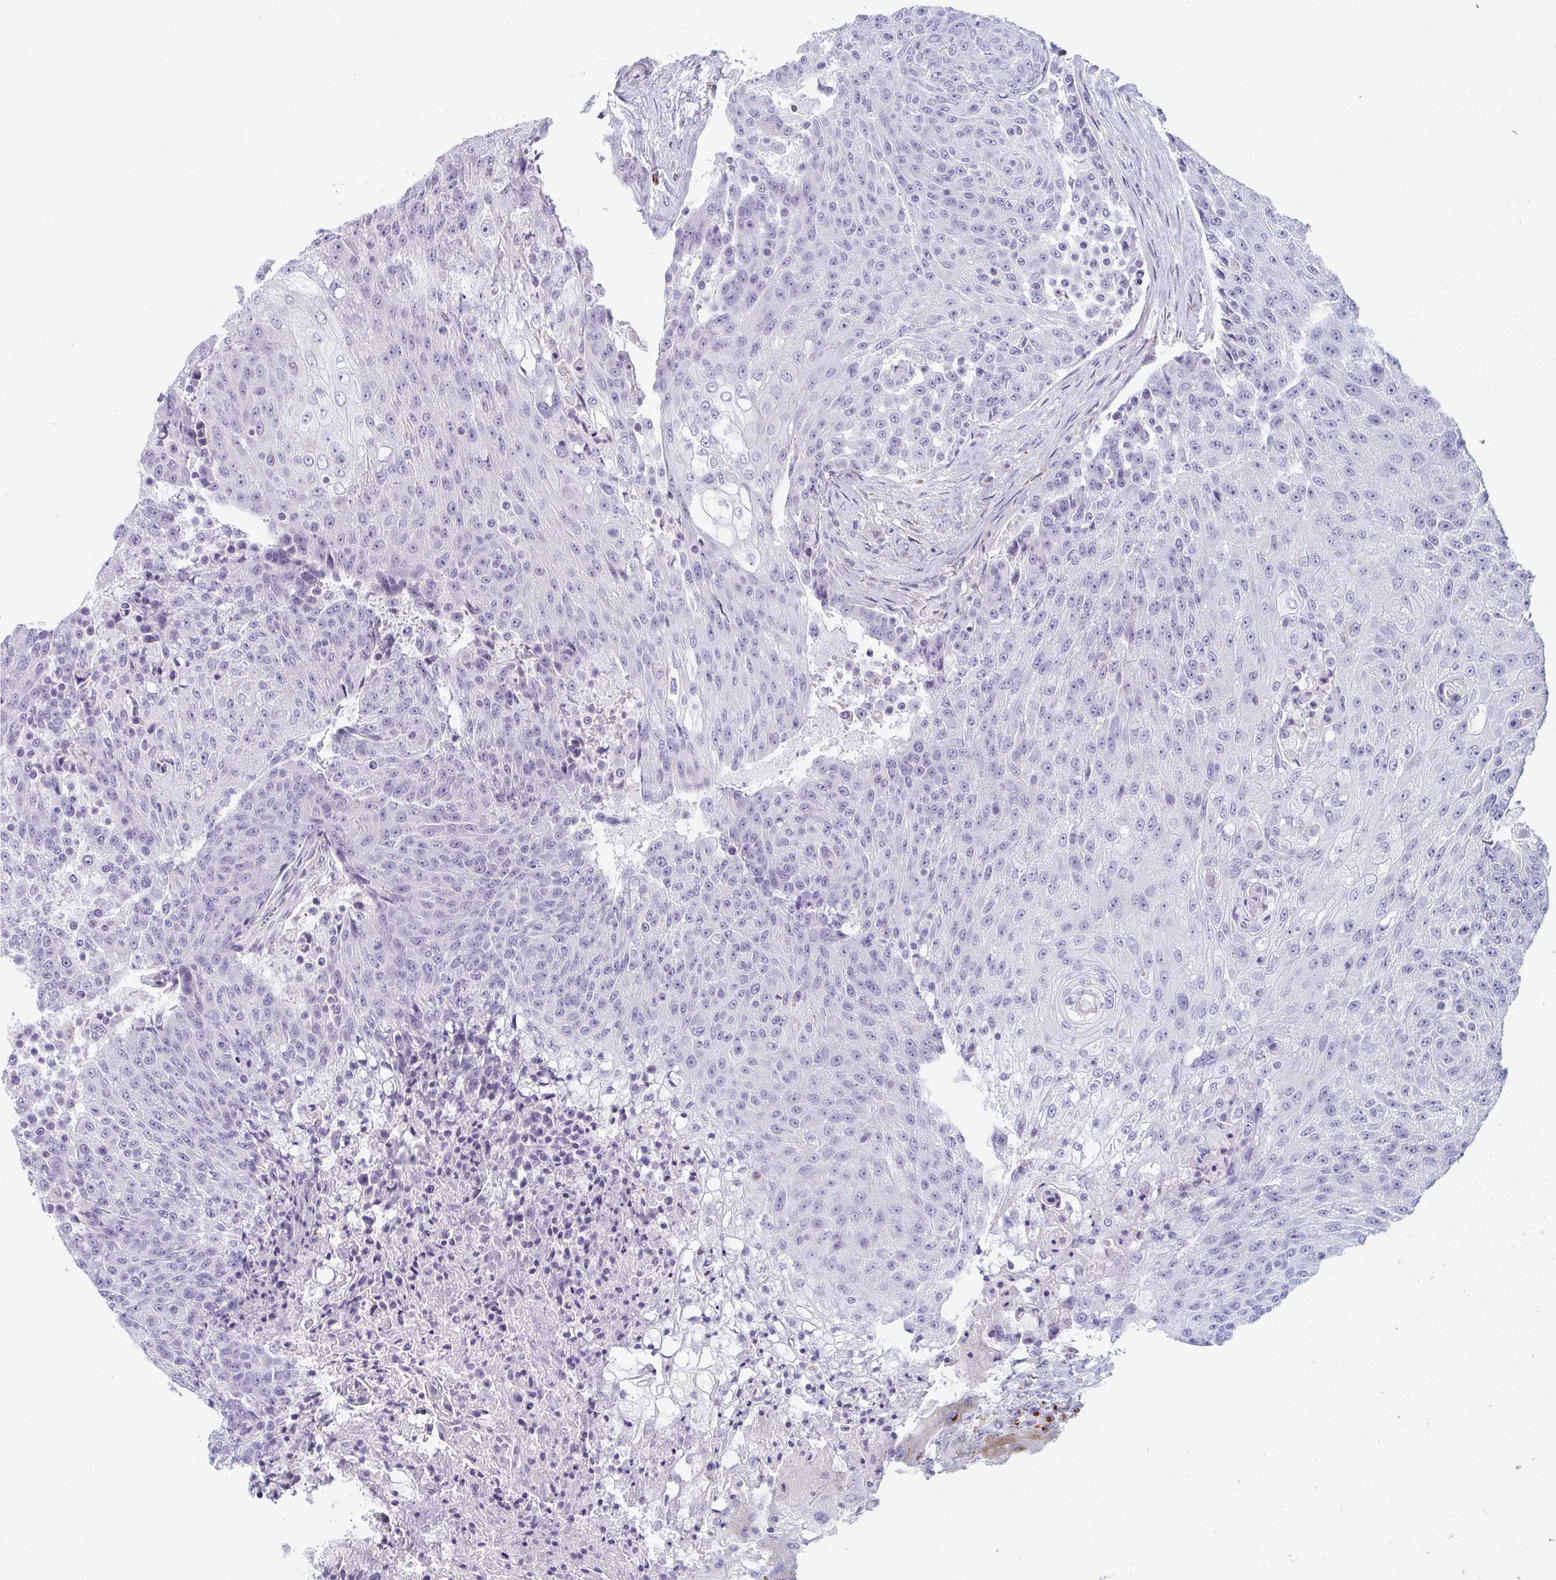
{"staining": {"intensity": "negative", "quantity": "none", "location": "none"}, "tissue": "urothelial cancer", "cell_type": "Tumor cells", "image_type": "cancer", "snomed": [{"axis": "morphology", "description": "Urothelial carcinoma, High grade"}, {"axis": "topography", "description": "Urinary bladder"}], "caption": "DAB immunohistochemical staining of human urothelial cancer demonstrates no significant expression in tumor cells. (Immunohistochemistry, brightfield microscopy, high magnification).", "gene": "EIF1AD", "patient": {"sex": "female", "age": 63}}